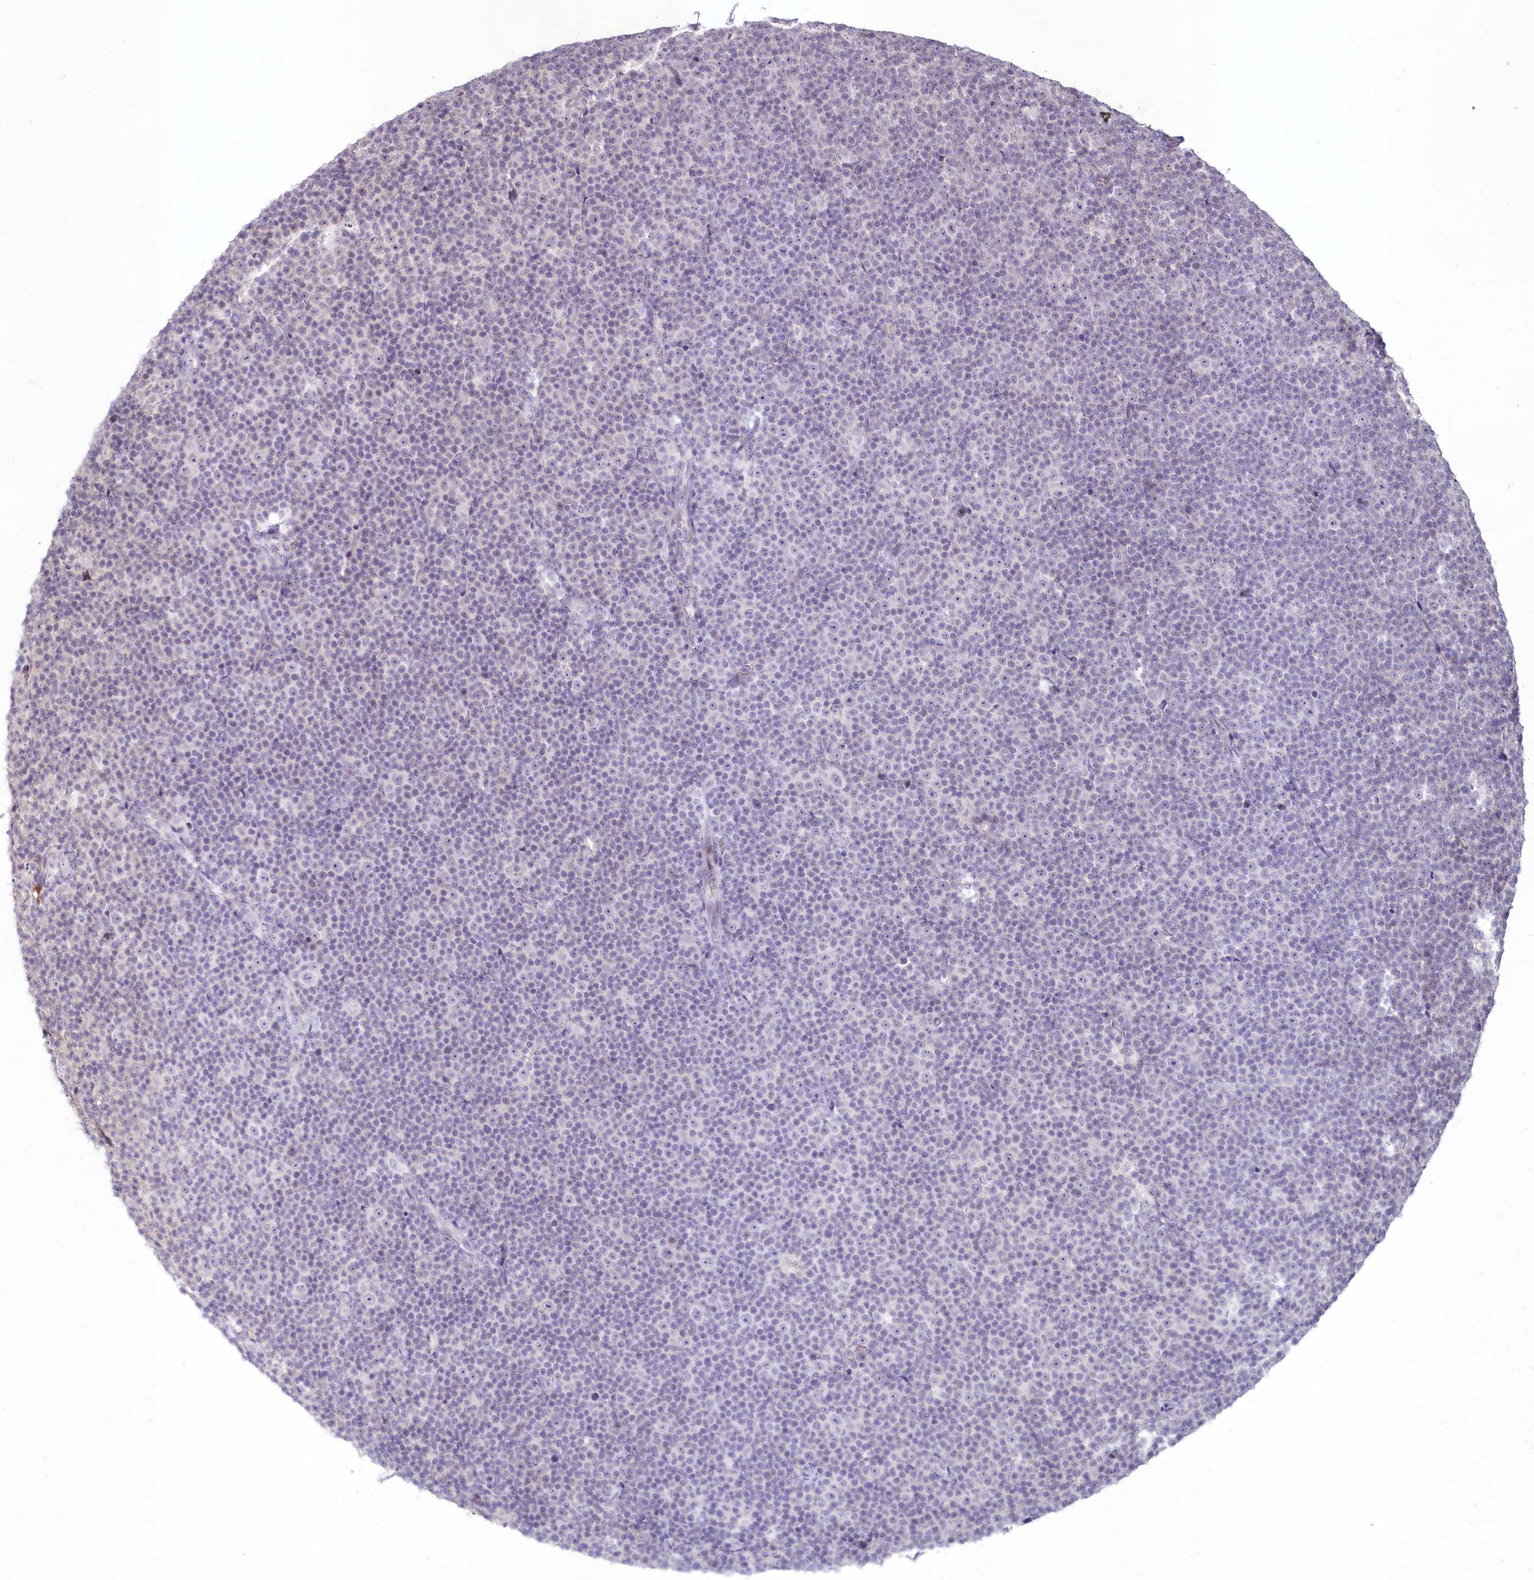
{"staining": {"intensity": "negative", "quantity": "none", "location": "none"}, "tissue": "lymphoma", "cell_type": "Tumor cells", "image_type": "cancer", "snomed": [{"axis": "morphology", "description": "Malignant lymphoma, non-Hodgkin's type, Low grade"}, {"axis": "topography", "description": "Lymph node"}], "caption": "Tumor cells are negative for protein expression in human lymphoma.", "gene": "SUSD3", "patient": {"sex": "female", "age": 67}}